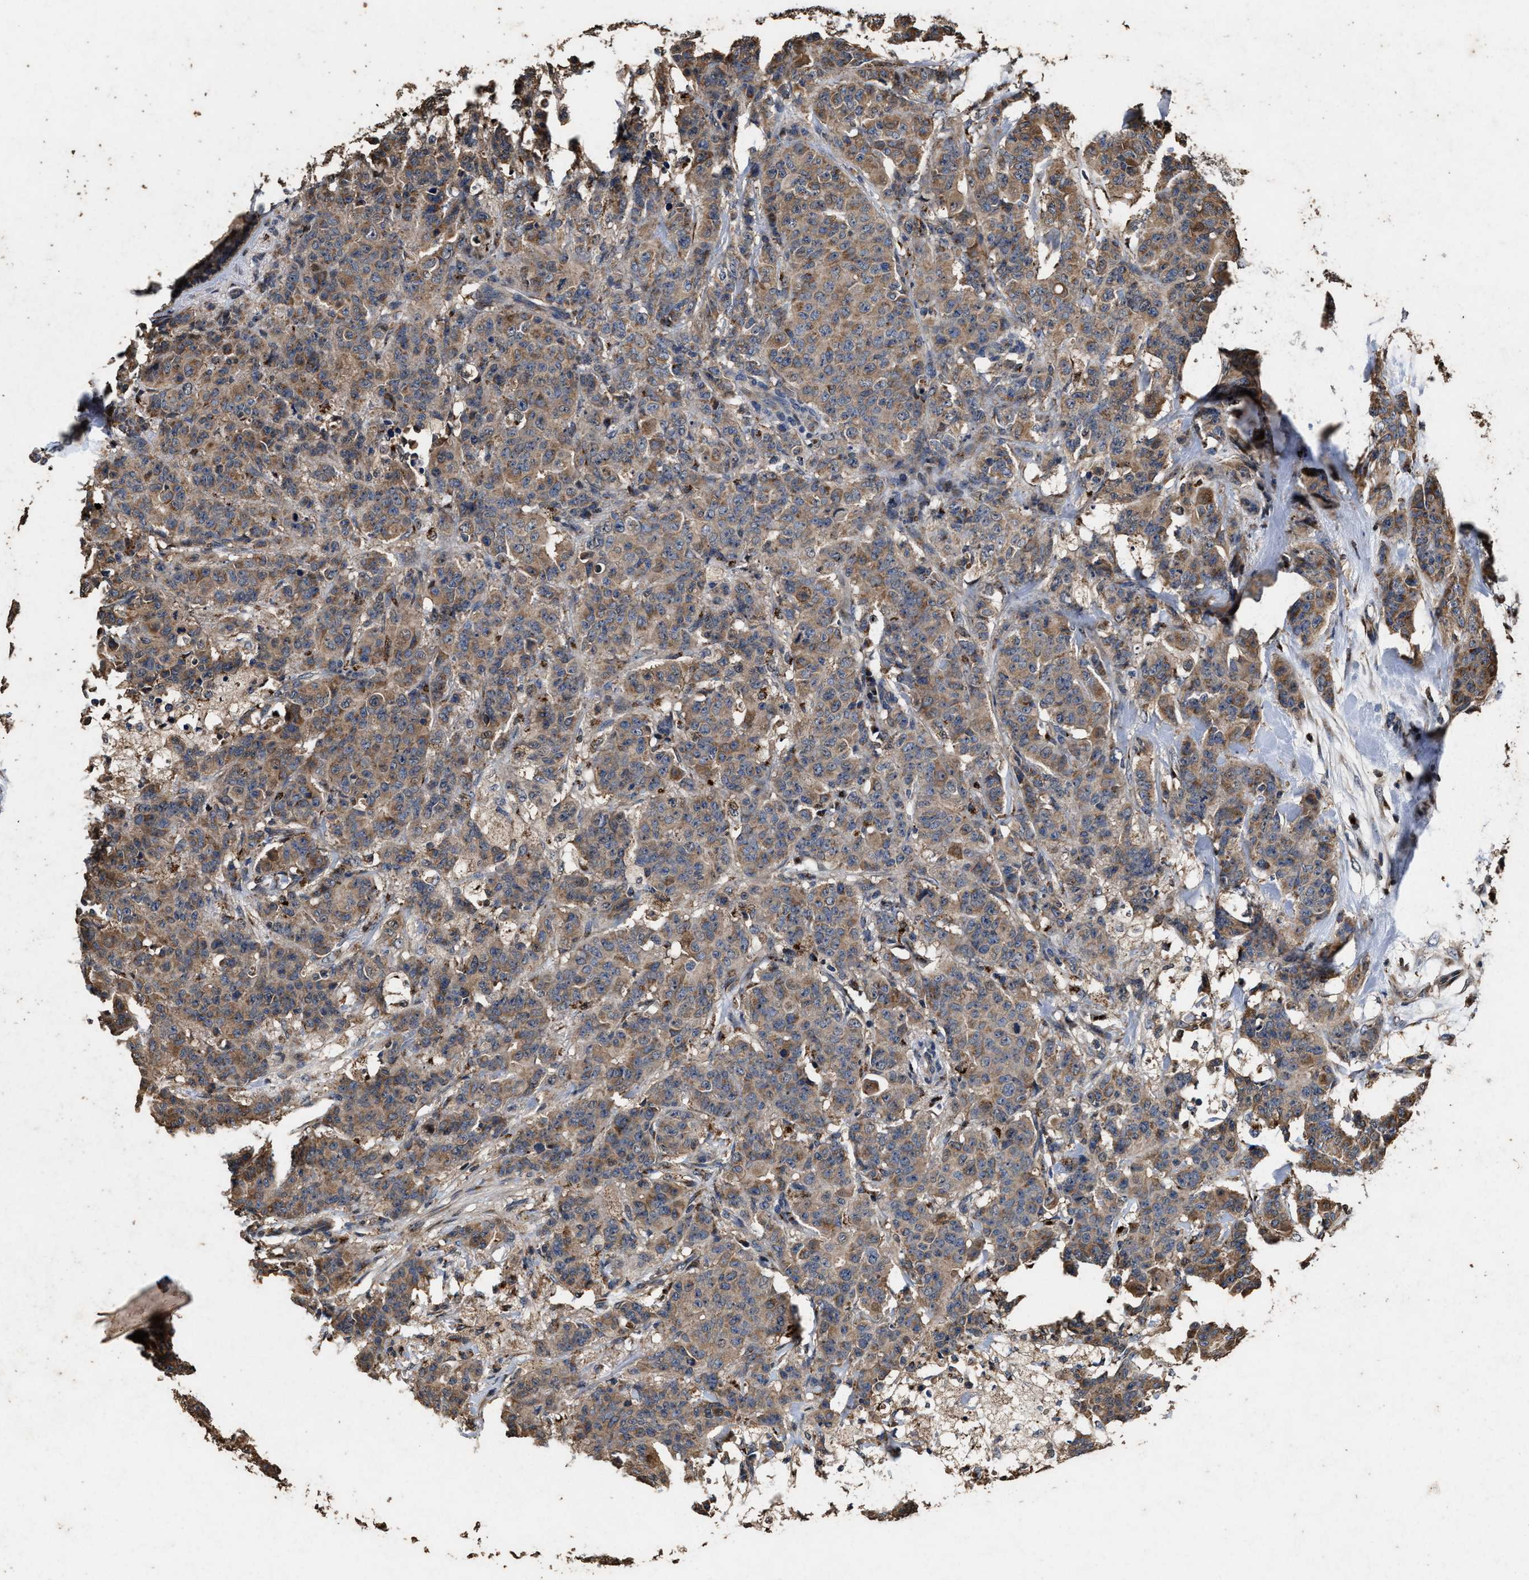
{"staining": {"intensity": "moderate", "quantity": ">75%", "location": "cytoplasmic/membranous"}, "tissue": "breast cancer", "cell_type": "Tumor cells", "image_type": "cancer", "snomed": [{"axis": "morphology", "description": "Normal tissue, NOS"}, {"axis": "morphology", "description": "Duct carcinoma"}, {"axis": "topography", "description": "Breast"}], "caption": "A brown stain shows moderate cytoplasmic/membranous positivity of a protein in human breast cancer tumor cells.", "gene": "TPST2", "patient": {"sex": "female", "age": 40}}